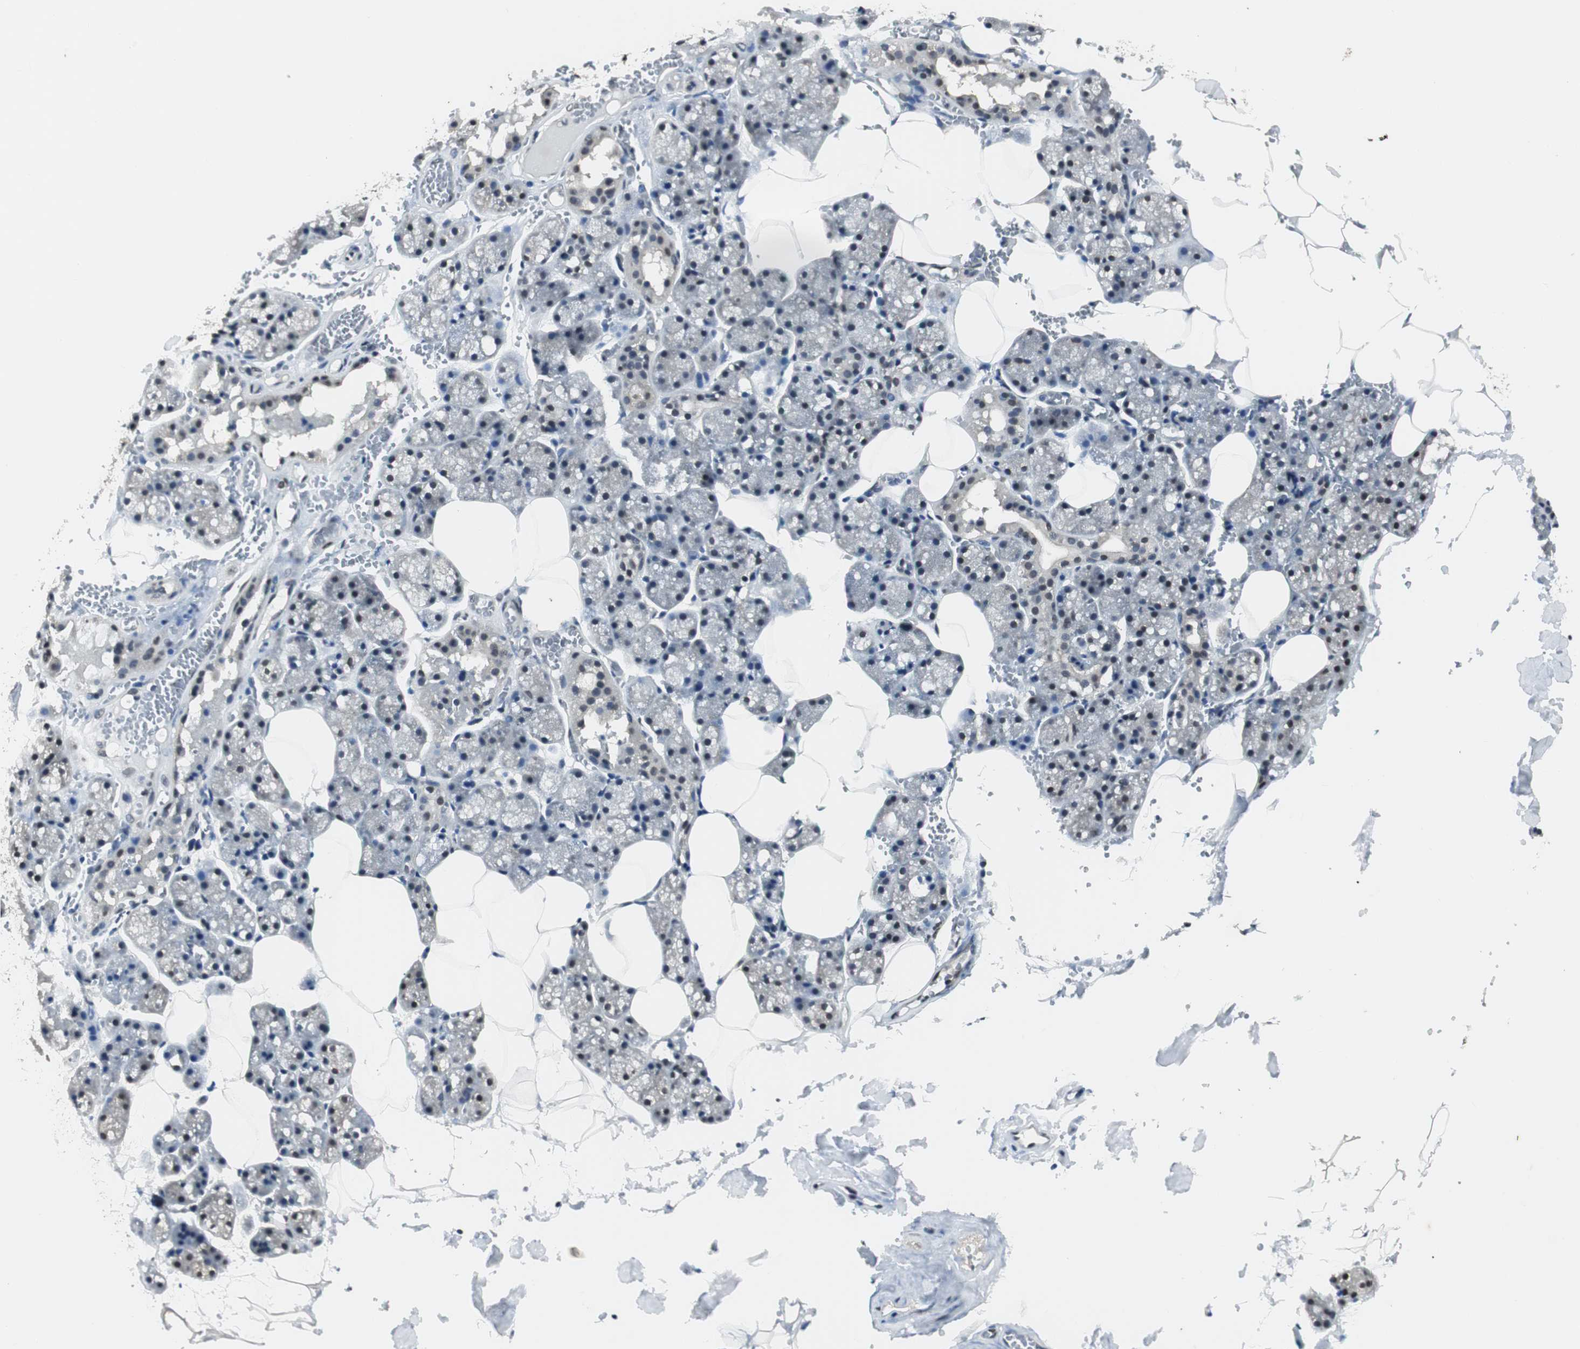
{"staining": {"intensity": "weak", "quantity": "<25%", "location": "cytoplasmic/membranous"}, "tissue": "salivary gland", "cell_type": "Glandular cells", "image_type": "normal", "snomed": [{"axis": "morphology", "description": "Normal tissue, NOS"}, {"axis": "topography", "description": "Salivary gland"}], "caption": "IHC histopathology image of unremarkable salivary gland stained for a protein (brown), which displays no positivity in glandular cells.", "gene": "SMAD1", "patient": {"sex": "male", "age": 62}}